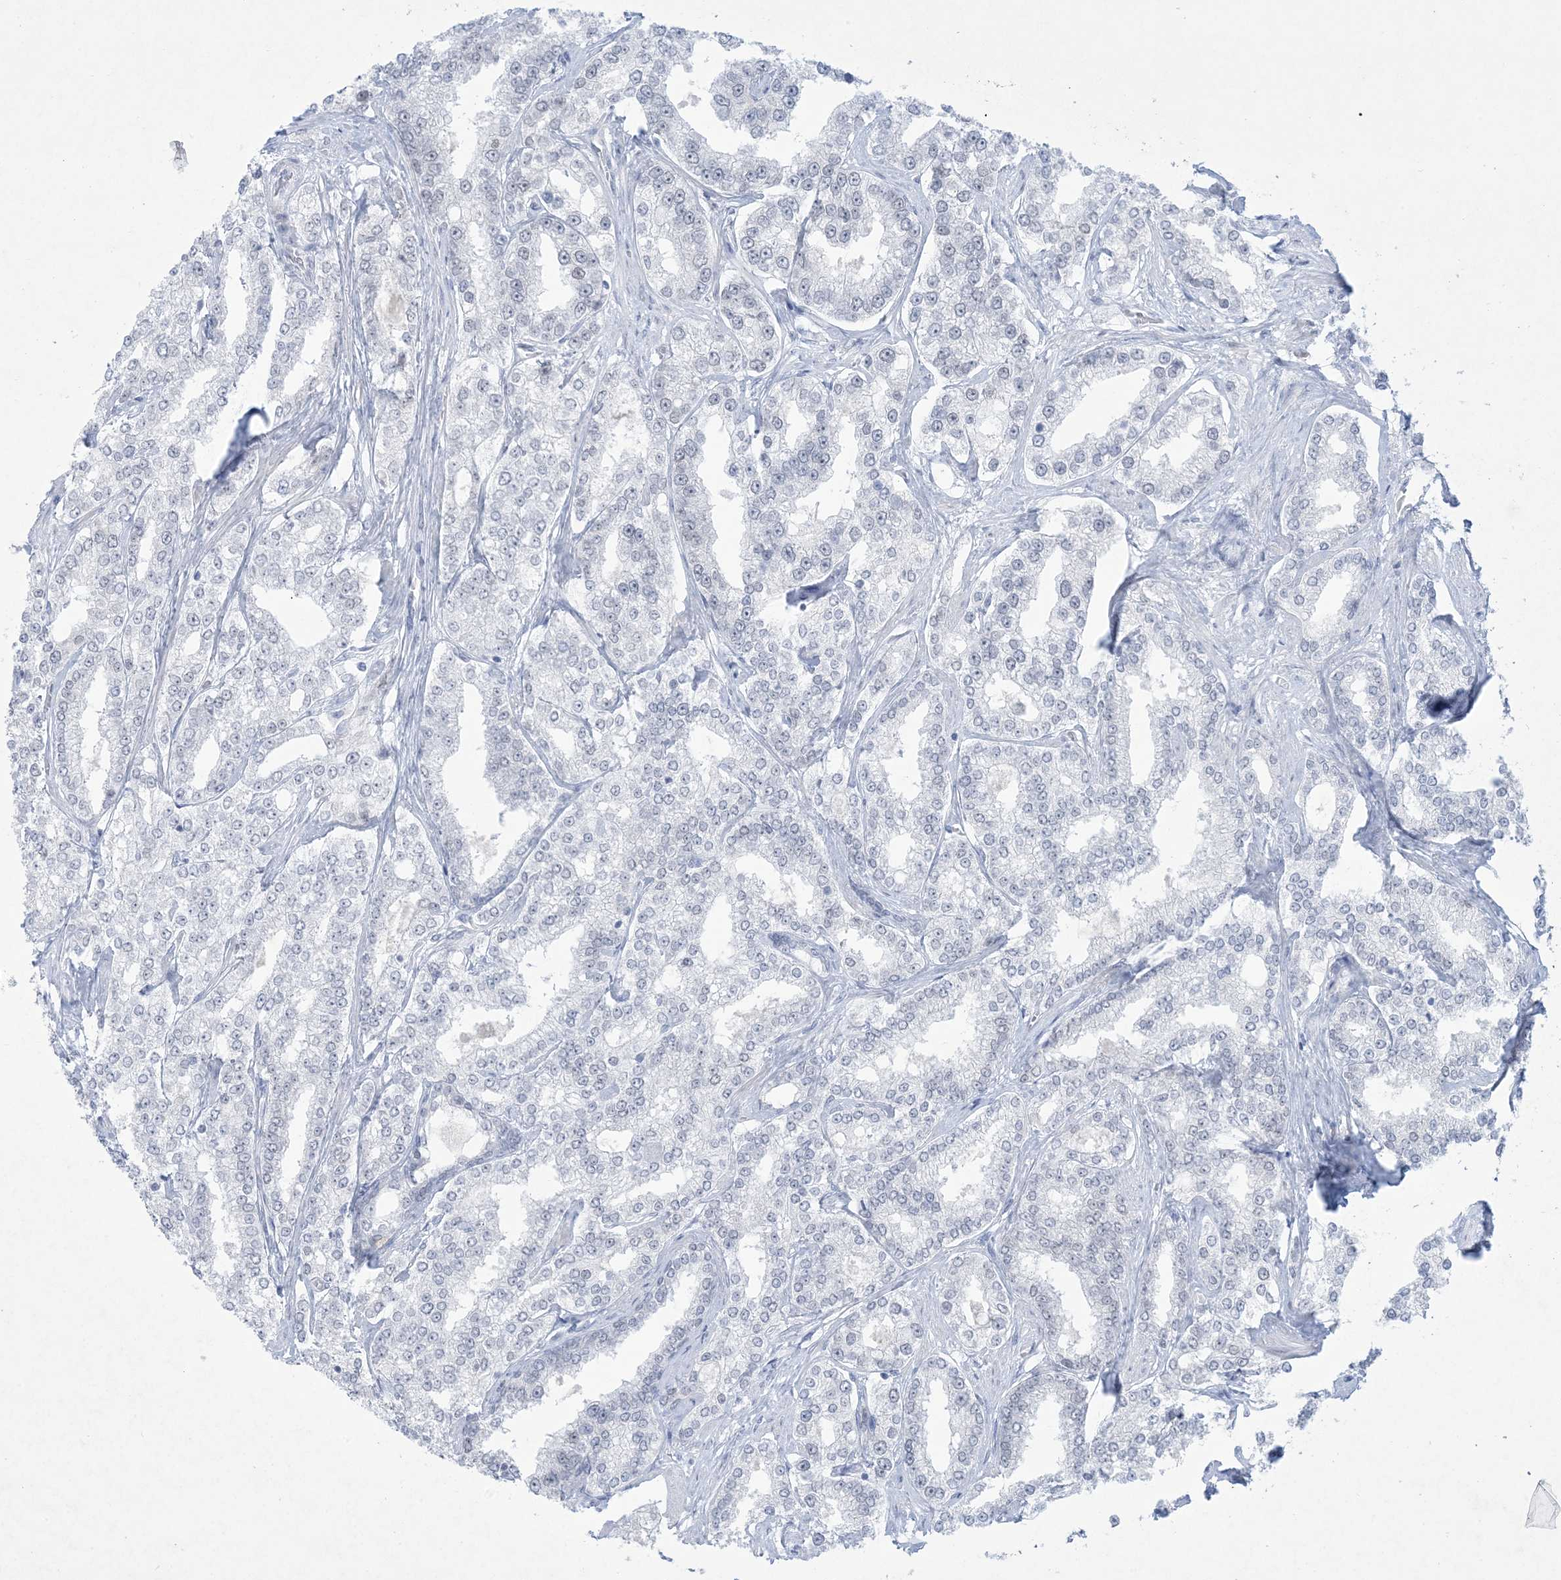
{"staining": {"intensity": "negative", "quantity": "none", "location": "none"}, "tissue": "prostate cancer", "cell_type": "Tumor cells", "image_type": "cancer", "snomed": [{"axis": "morphology", "description": "Normal tissue, NOS"}, {"axis": "morphology", "description": "Adenocarcinoma, High grade"}, {"axis": "topography", "description": "Prostate"}], "caption": "Immunohistochemical staining of high-grade adenocarcinoma (prostate) demonstrates no significant staining in tumor cells. Nuclei are stained in blue.", "gene": "HOMEZ", "patient": {"sex": "male", "age": 83}}